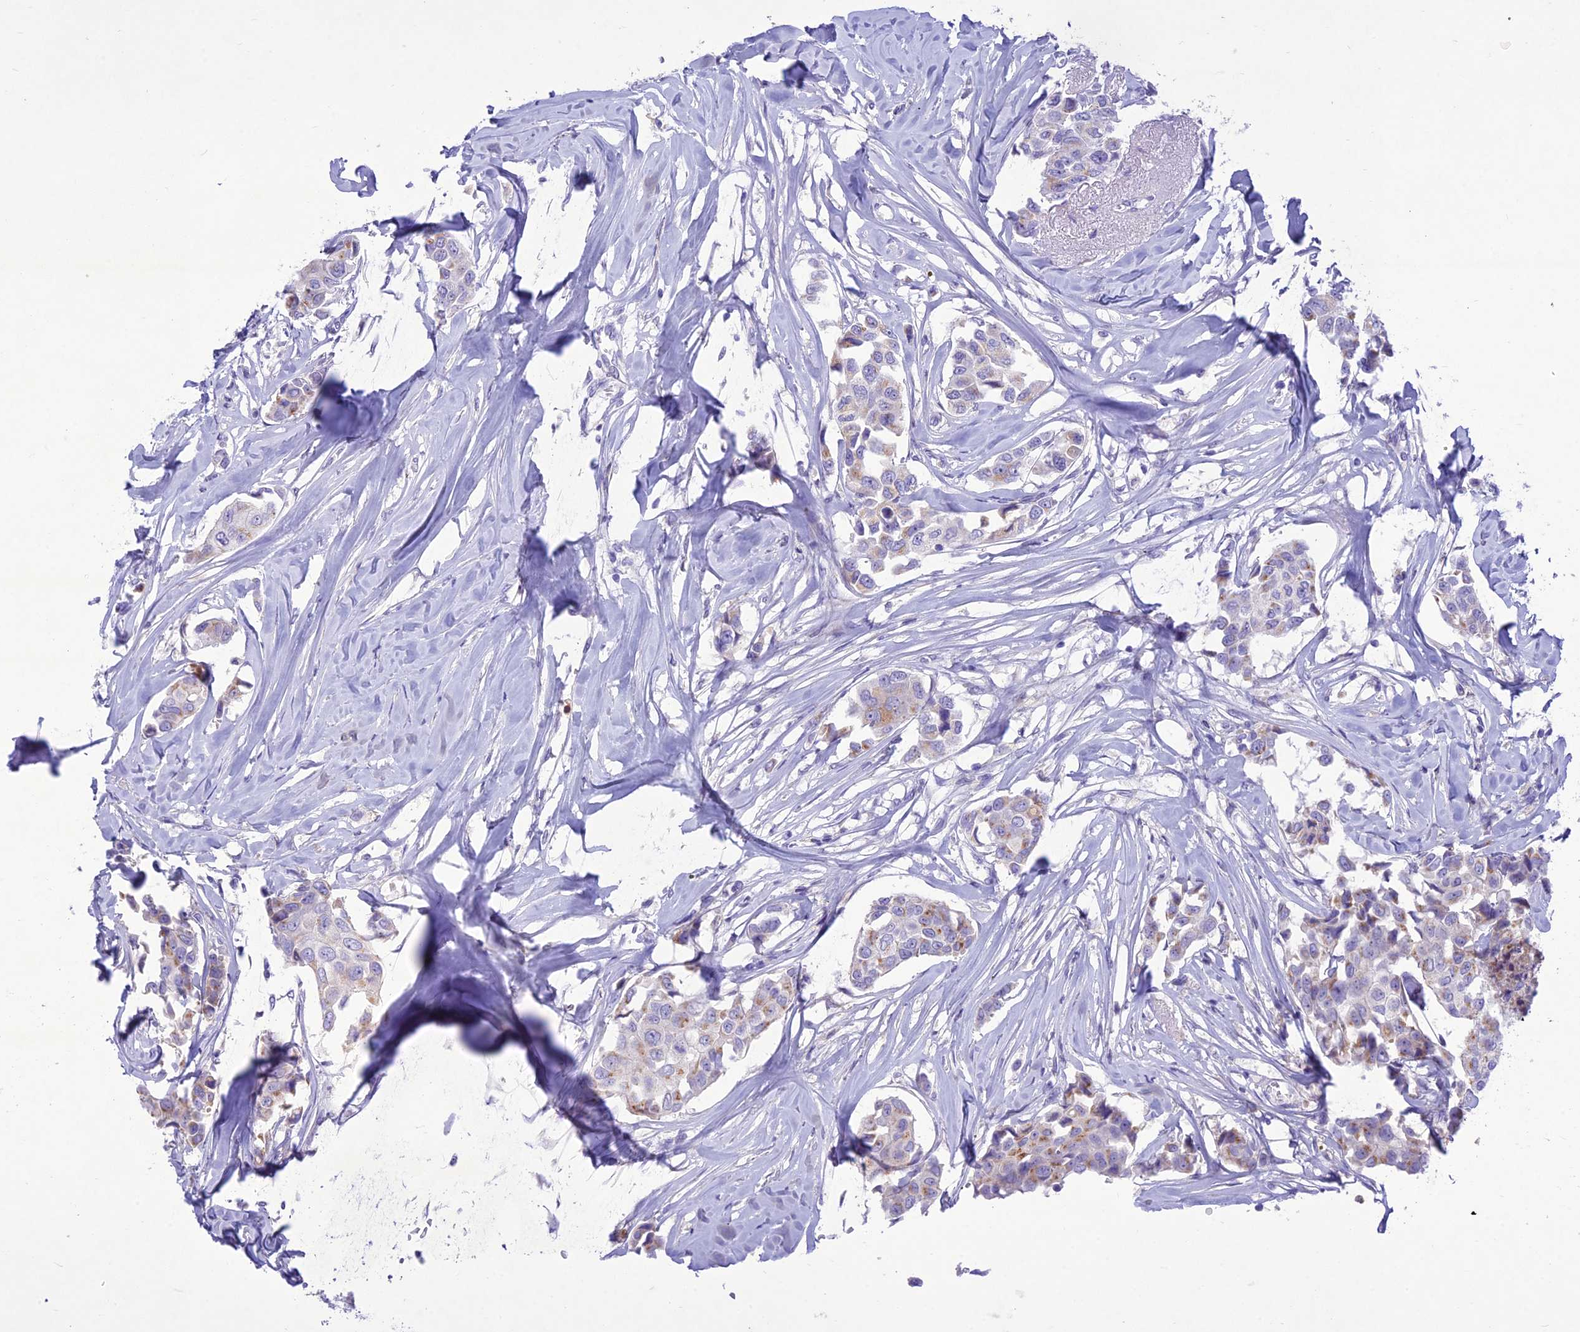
{"staining": {"intensity": "moderate", "quantity": "<25%", "location": "cytoplasmic/membranous"}, "tissue": "breast cancer", "cell_type": "Tumor cells", "image_type": "cancer", "snomed": [{"axis": "morphology", "description": "Duct carcinoma"}, {"axis": "topography", "description": "Breast"}], "caption": "Breast cancer stained for a protein exhibits moderate cytoplasmic/membranous positivity in tumor cells.", "gene": "SLC13A5", "patient": {"sex": "female", "age": 80}}